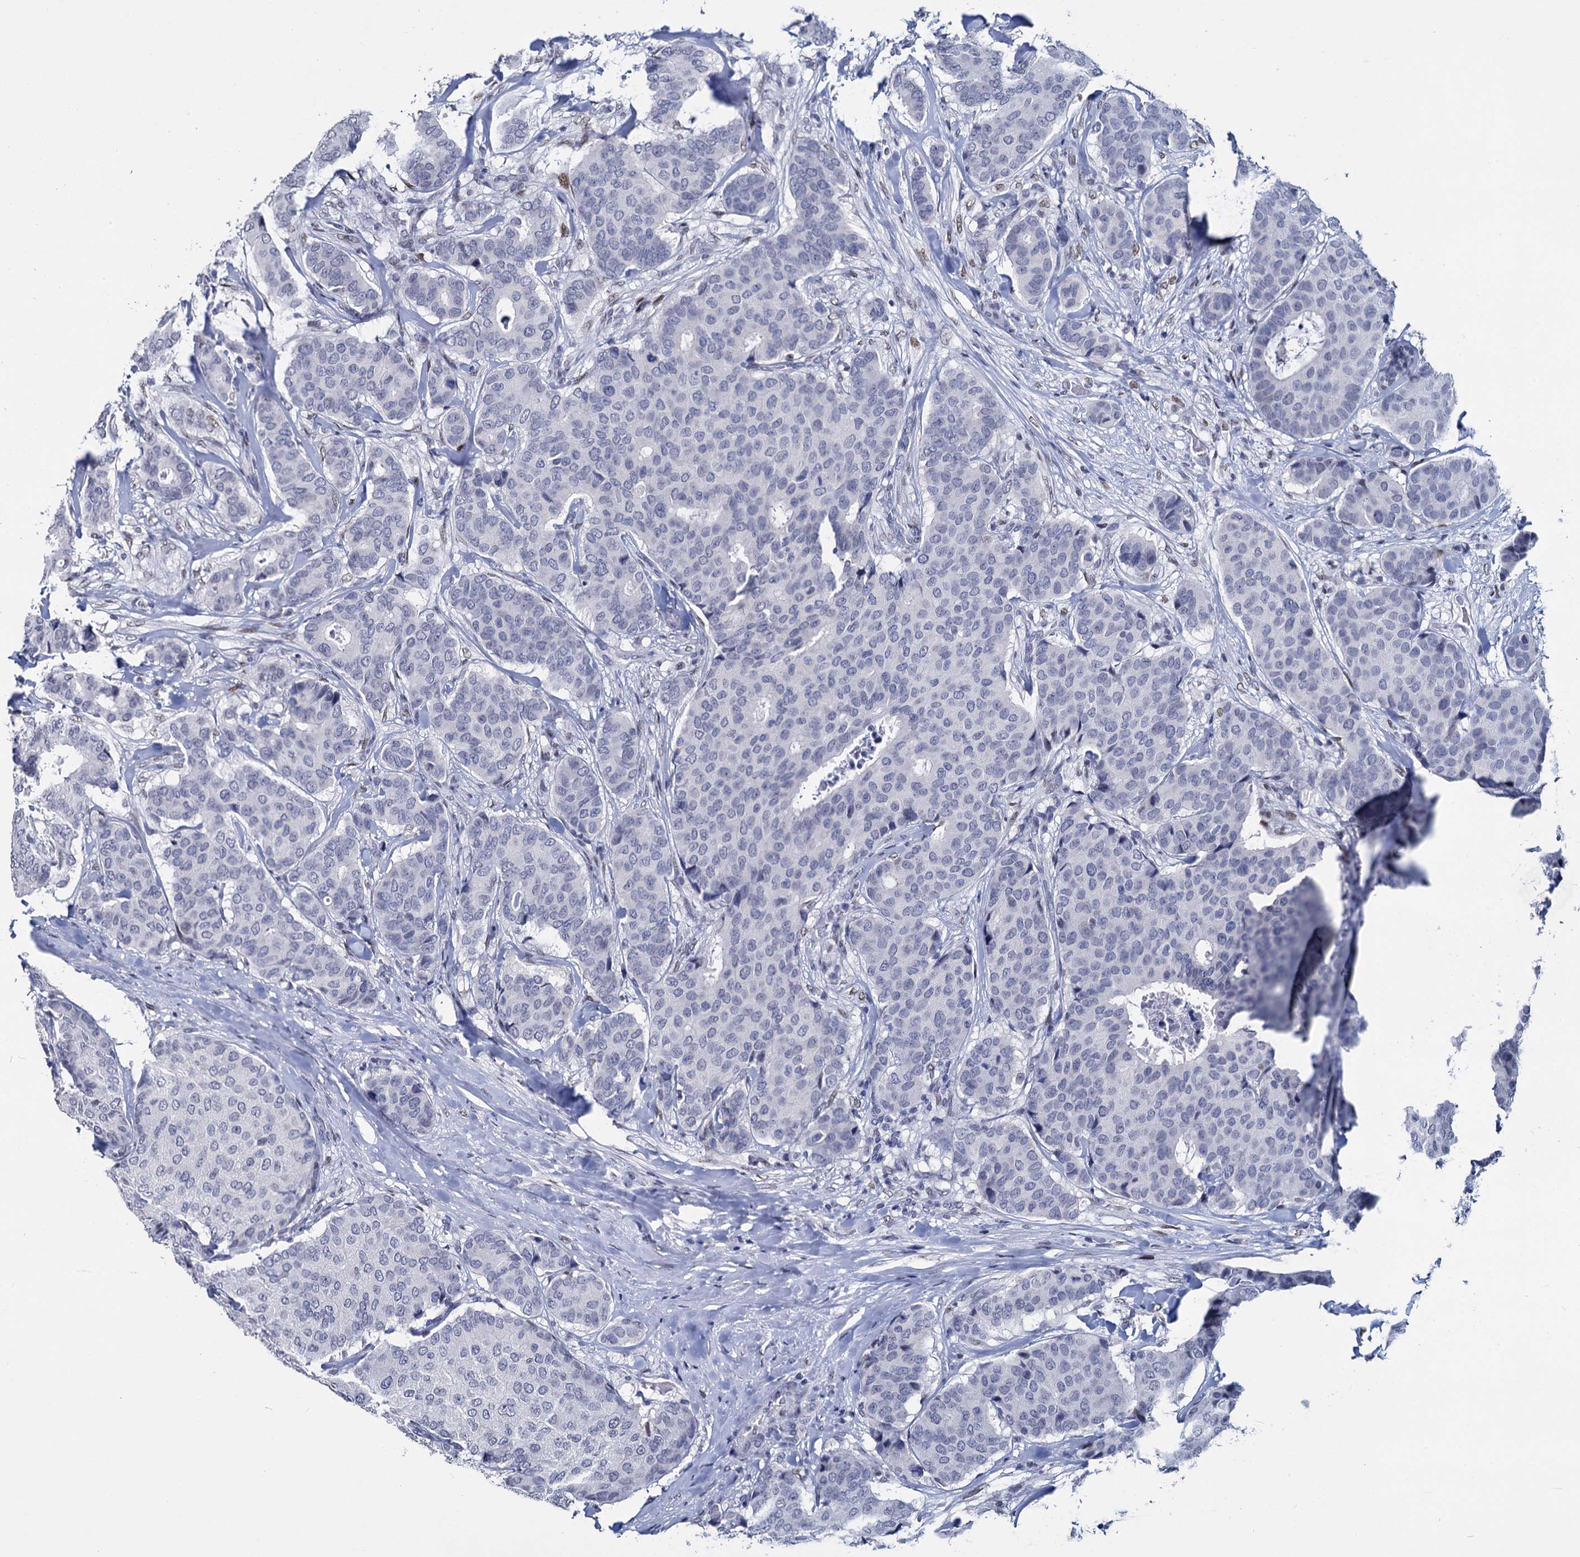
{"staining": {"intensity": "negative", "quantity": "none", "location": "none"}, "tissue": "breast cancer", "cell_type": "Tumor cells", "image_type": "cancer", "snomed": [{"axis": "morphology", "description": "Duct carcinoma"}, {"axis": "topography", "description": "Breast"}], "caption": "This is an IHC histopathology image of breast intraductal carcinoma. There is no positivity in tumor cells.", "gene": "MAGEA4", "patient": {"sex": "female", "age": 75}}